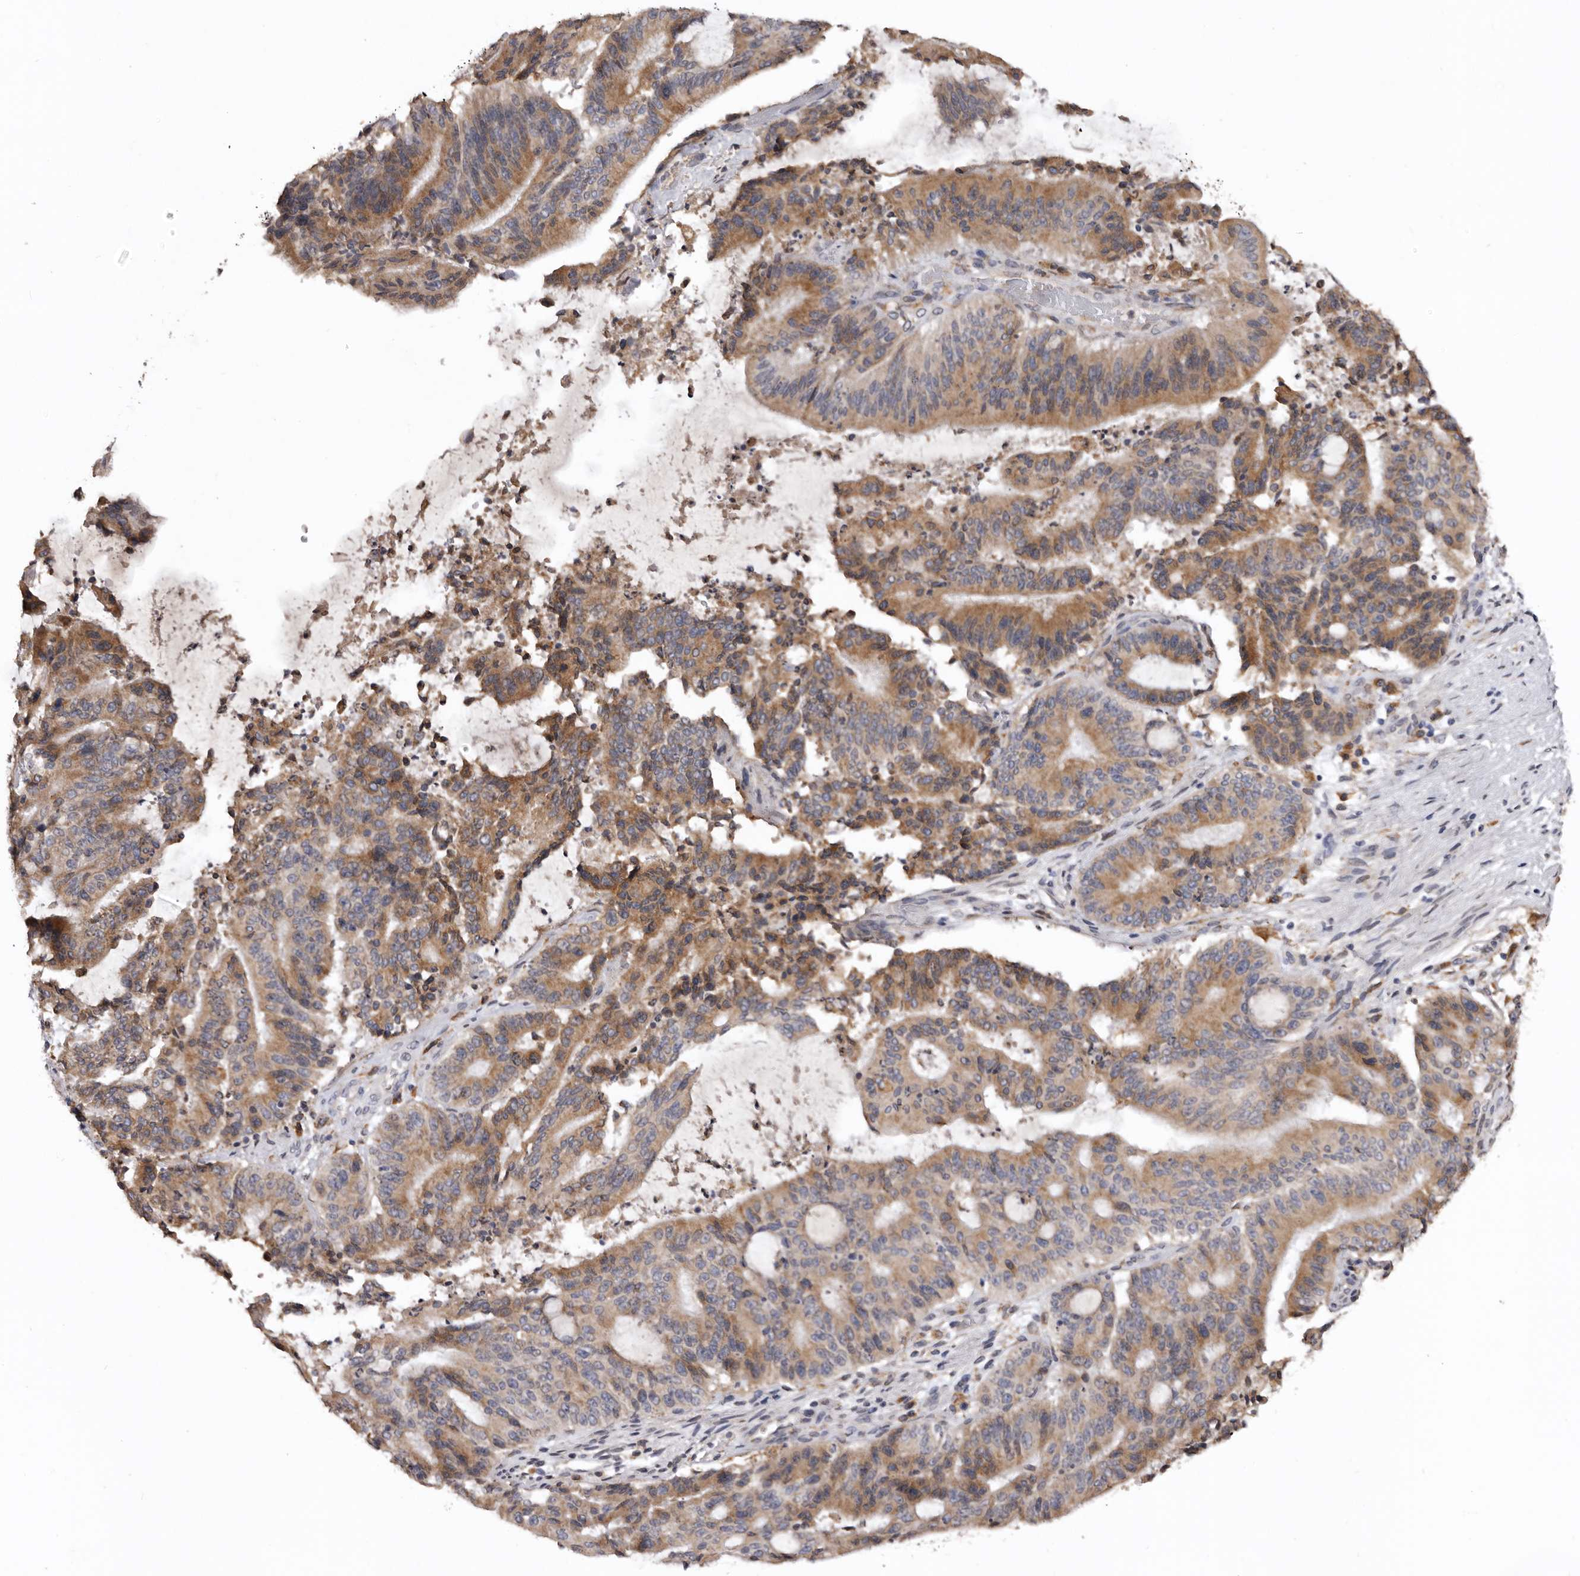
{"staining": {"intensity": "moderate", "quantity": ">75%", "location": "cytoplasmic/membranous"}, "tissue": "liver cancer", "cell_type": "Tumor cells", "image_type": "cancer", "snomed": [{"axis": "morphology", "description": "Normal tissue, NOS"}, {"axis": "morphology", "description": "Cholangiocarcinoma"}, {"axis": "topography", "description": "Liver"}, {"axis": "topography", "description": "Peripheral nerve tissue"}], "caption": "Tumor cells reveal medium levels of moderate cytoplasmic/membranous expression in about >75% of cells in liver cancer (cholangiocarcinoma).", "gene": "INKA2", "patient": {"sex": "female", "age": 73}}